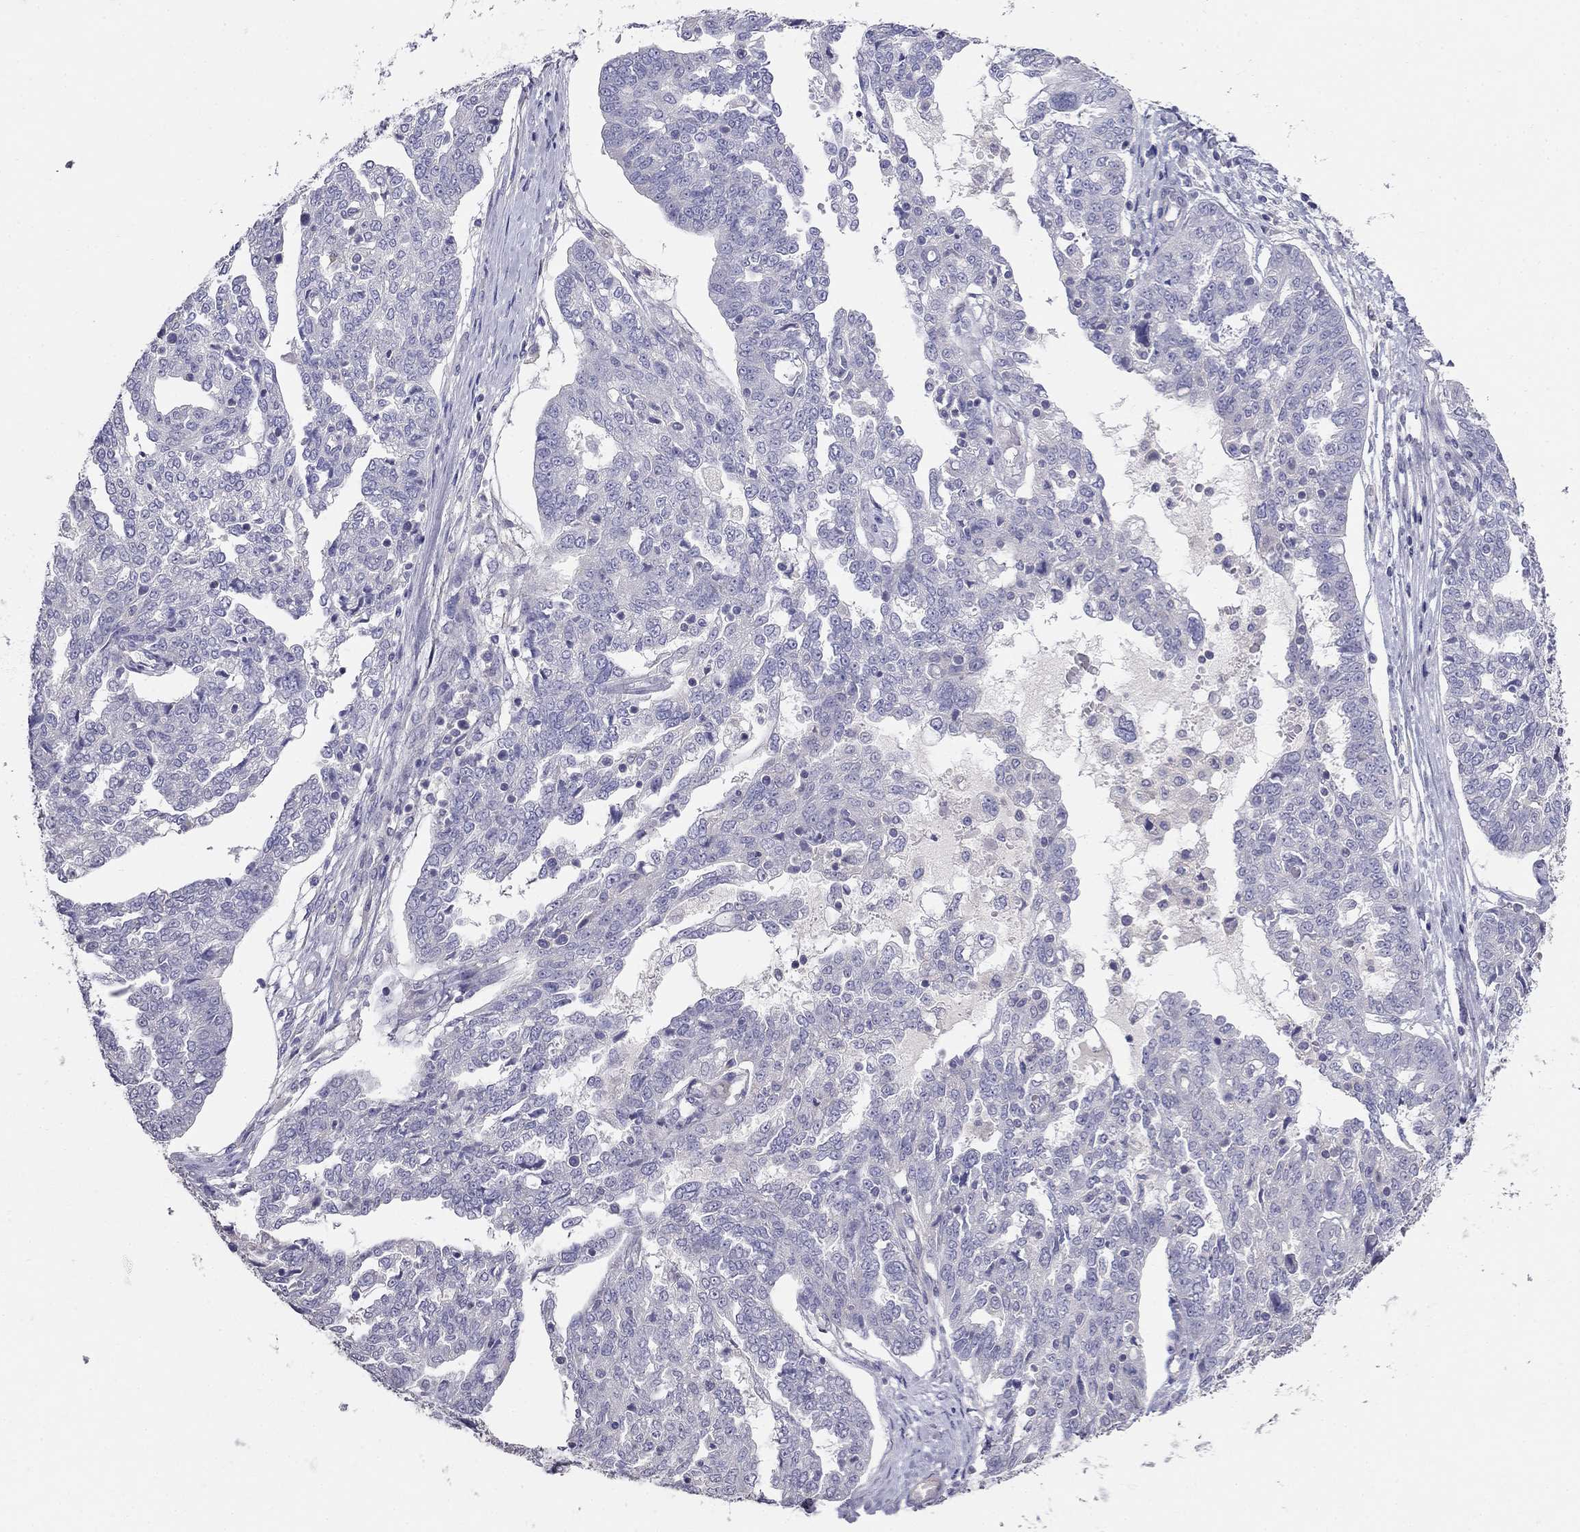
{"staining": {"intensity": "negative", "quantity": "none", "location": "none"}, "tissue": "ovarian cancer", "cell_type": "Tumor cells", "image_type": "cancer", "snomed": [{"axis": "morphology", "description": "Cystadenocarcinoma, serous, NOS"}, {"axis": "topography", "description": "Ovary"}], "caption": "Immunohistochemistry (IHC) image of ovarian cancer (serous cystadenocarcinoma) stained for a protein (brown), which exhibits no staining in tumor cells. Nuclei are stained in blue.", "gene": "LY6H", "patient": {"sex": "female", "age": 67}}